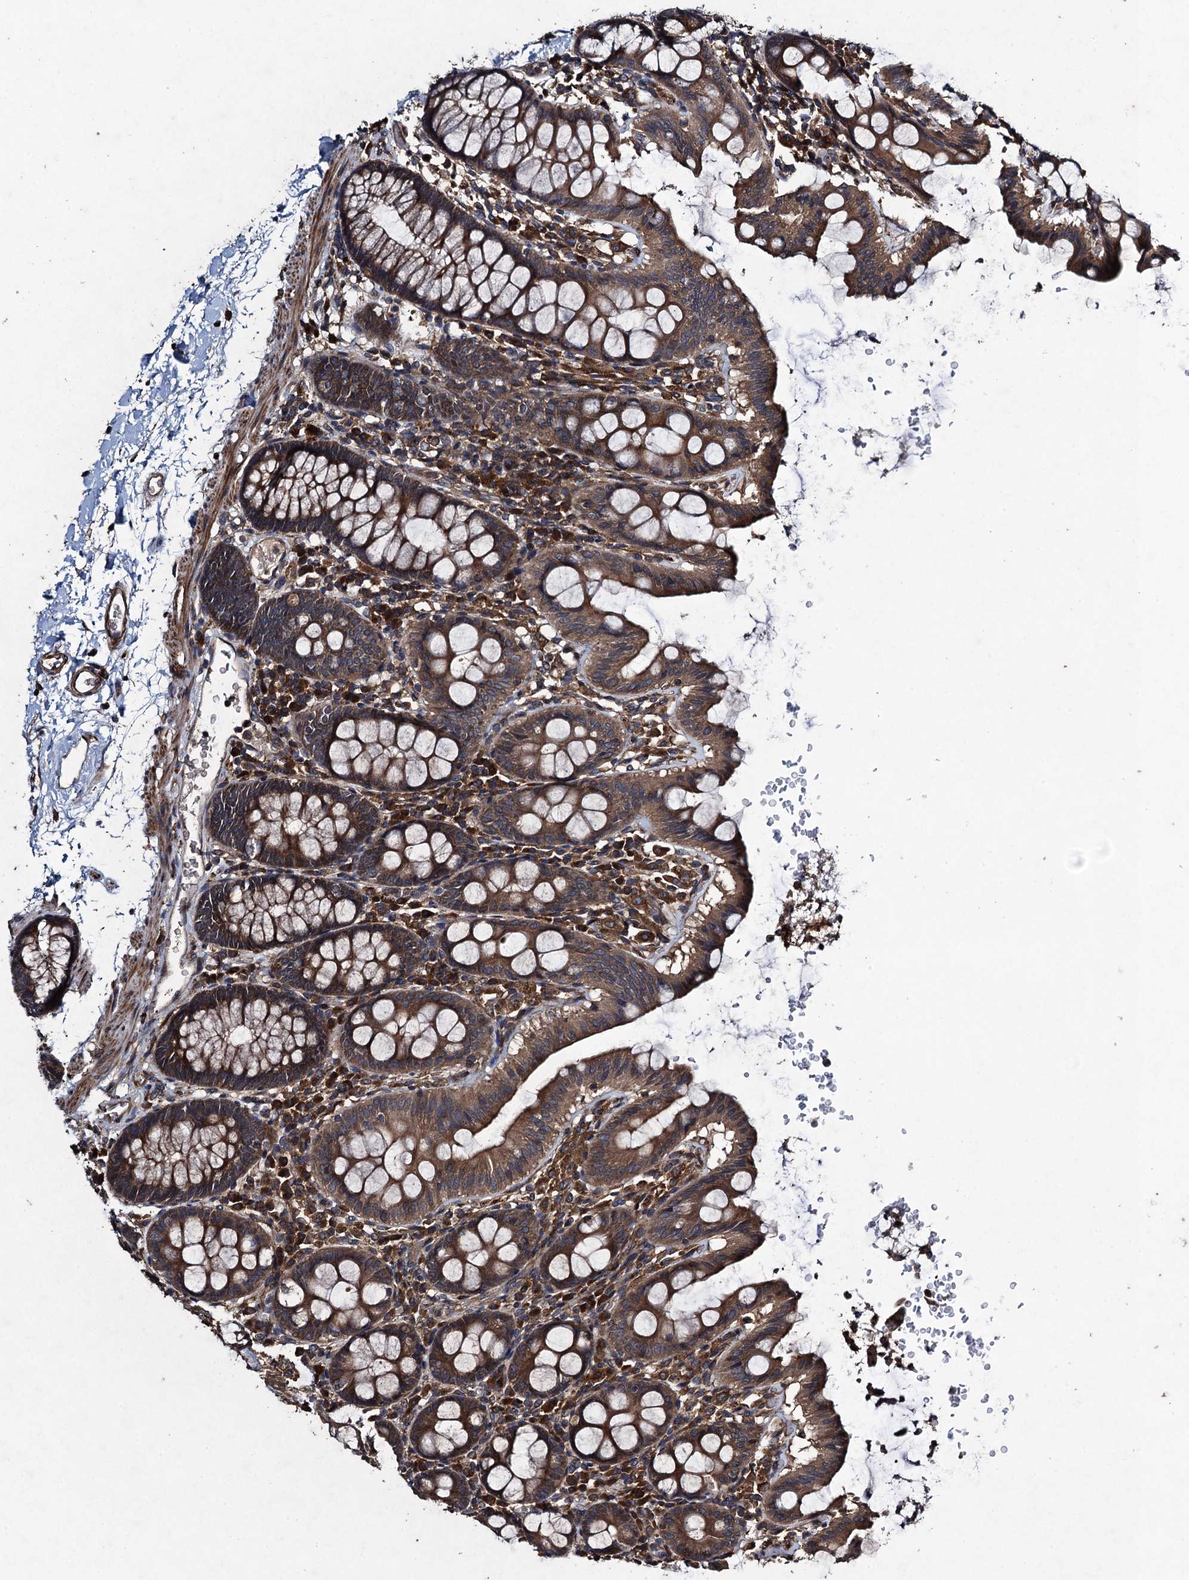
{"staining": {"intensity": "strong", "quantity": ">75%", "location": "cytoplasmic/membranous"}, "tissue": "colon", "cell_type": "Endothelial cells", "image_type": "normal", "snomed": [{"axis": "morphology", "description": "Normal tissue, NOS"}, {"axis": "topography", "description": "Colon"}], "caption": "Endothelial cells demonstrate high levels of strong cytoplasmic/membranous expression in about >75% of cells in normal colon. The staining was performed using DAB, with brown indicating positive protein expression. Nuclei are stained blue with hematoxylin.", "gene": "CNTN5", "patient": {"sex": "male", "age": 75}}